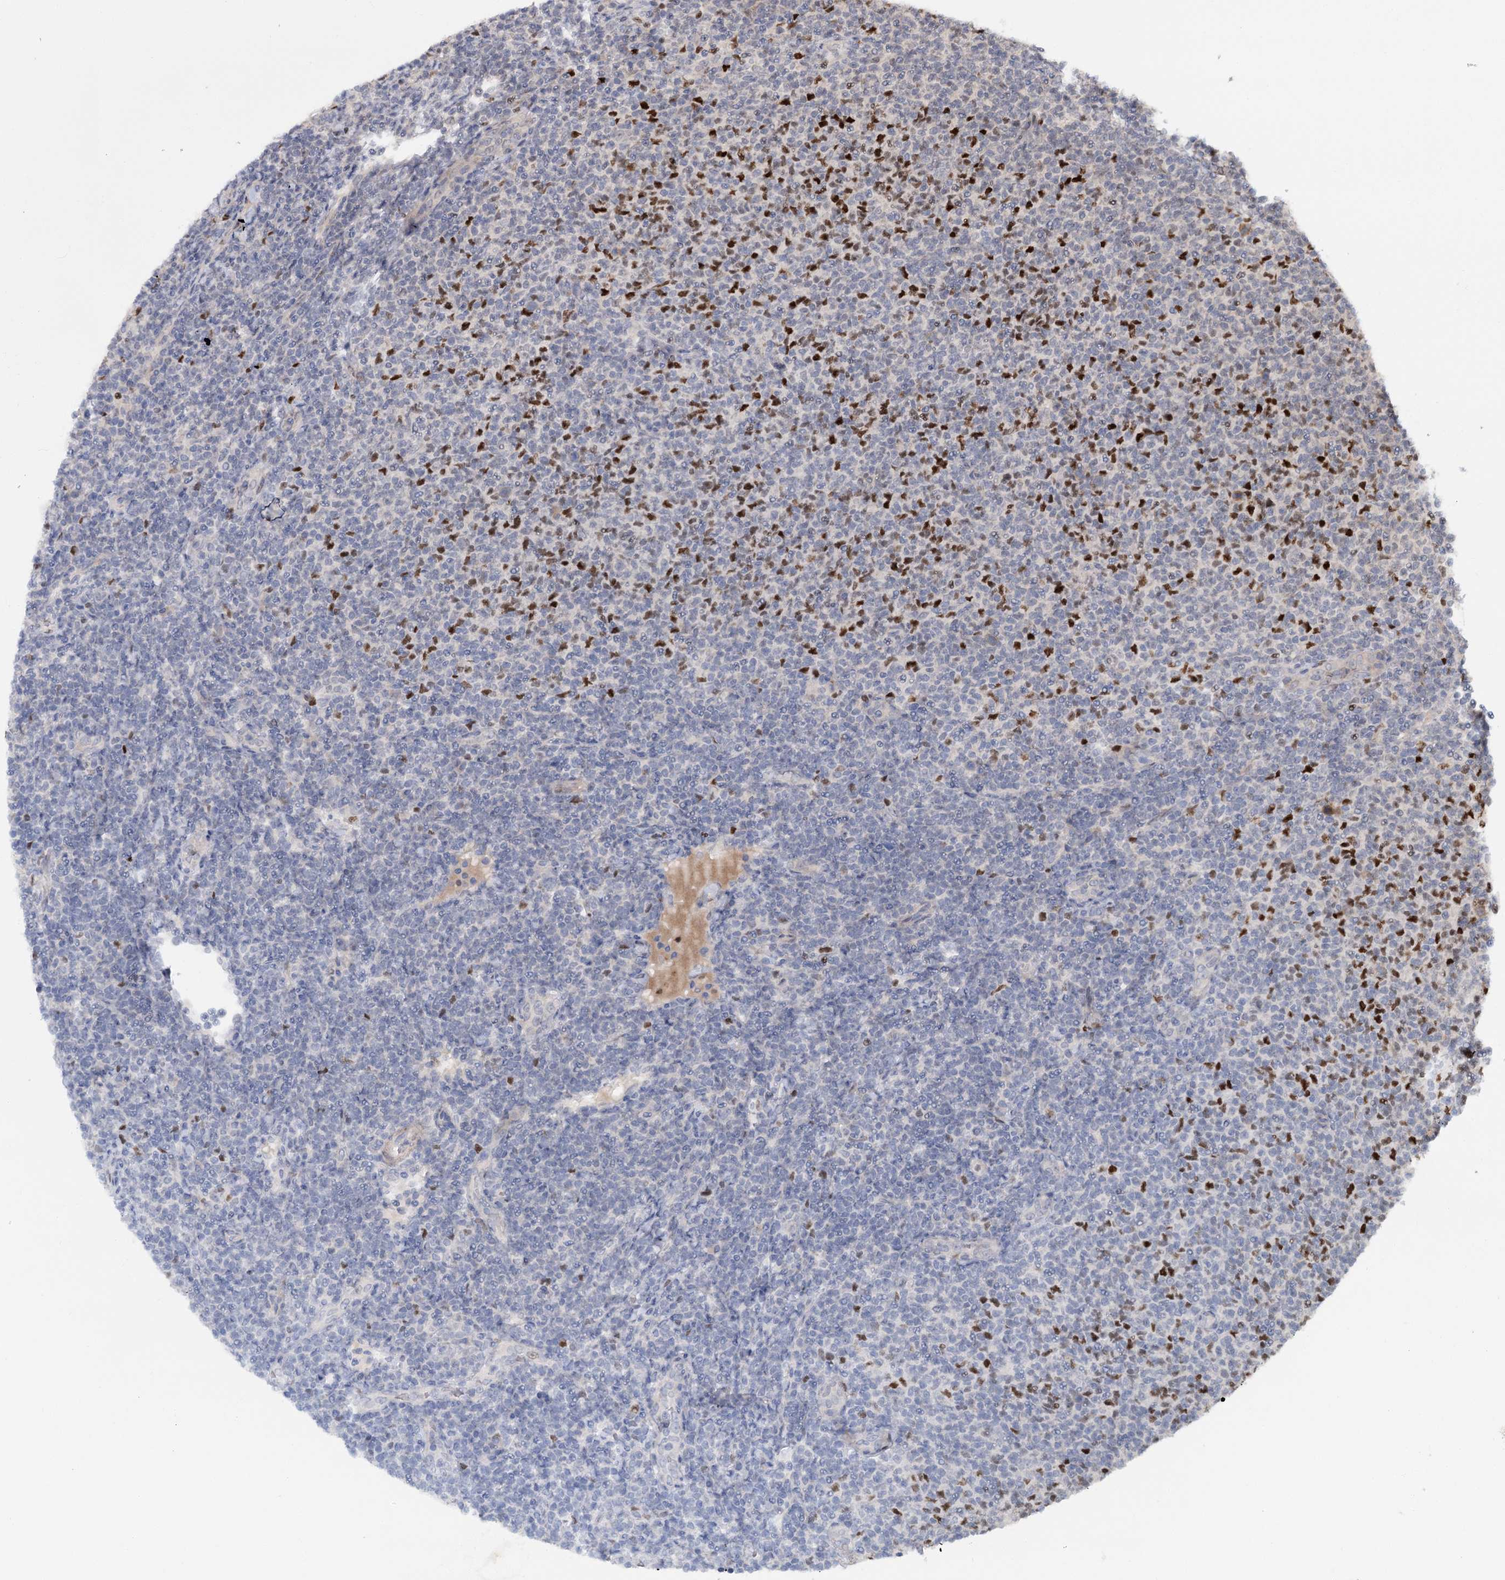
{"staining": {"intensity": "moderate", "quantity": "25%-75%", "location": "nuclear"}, "tissue": "lymphoma", "cell_type": "Tumor cells", "image_type": "cancer", "snomed": [{"axis": "morphology", "description": "Malignant lymphoma, non-Hodgkin's type, Low grade"}, {"axis": "topography", "description": "Lymph node"}], "caption": "Tumor cells exhibit moderate nuclear staining in about 25%-75% of cells in lymphoma.", "gene": "PIK3C2A", "patient": {"sex": "male", "age": 66}}